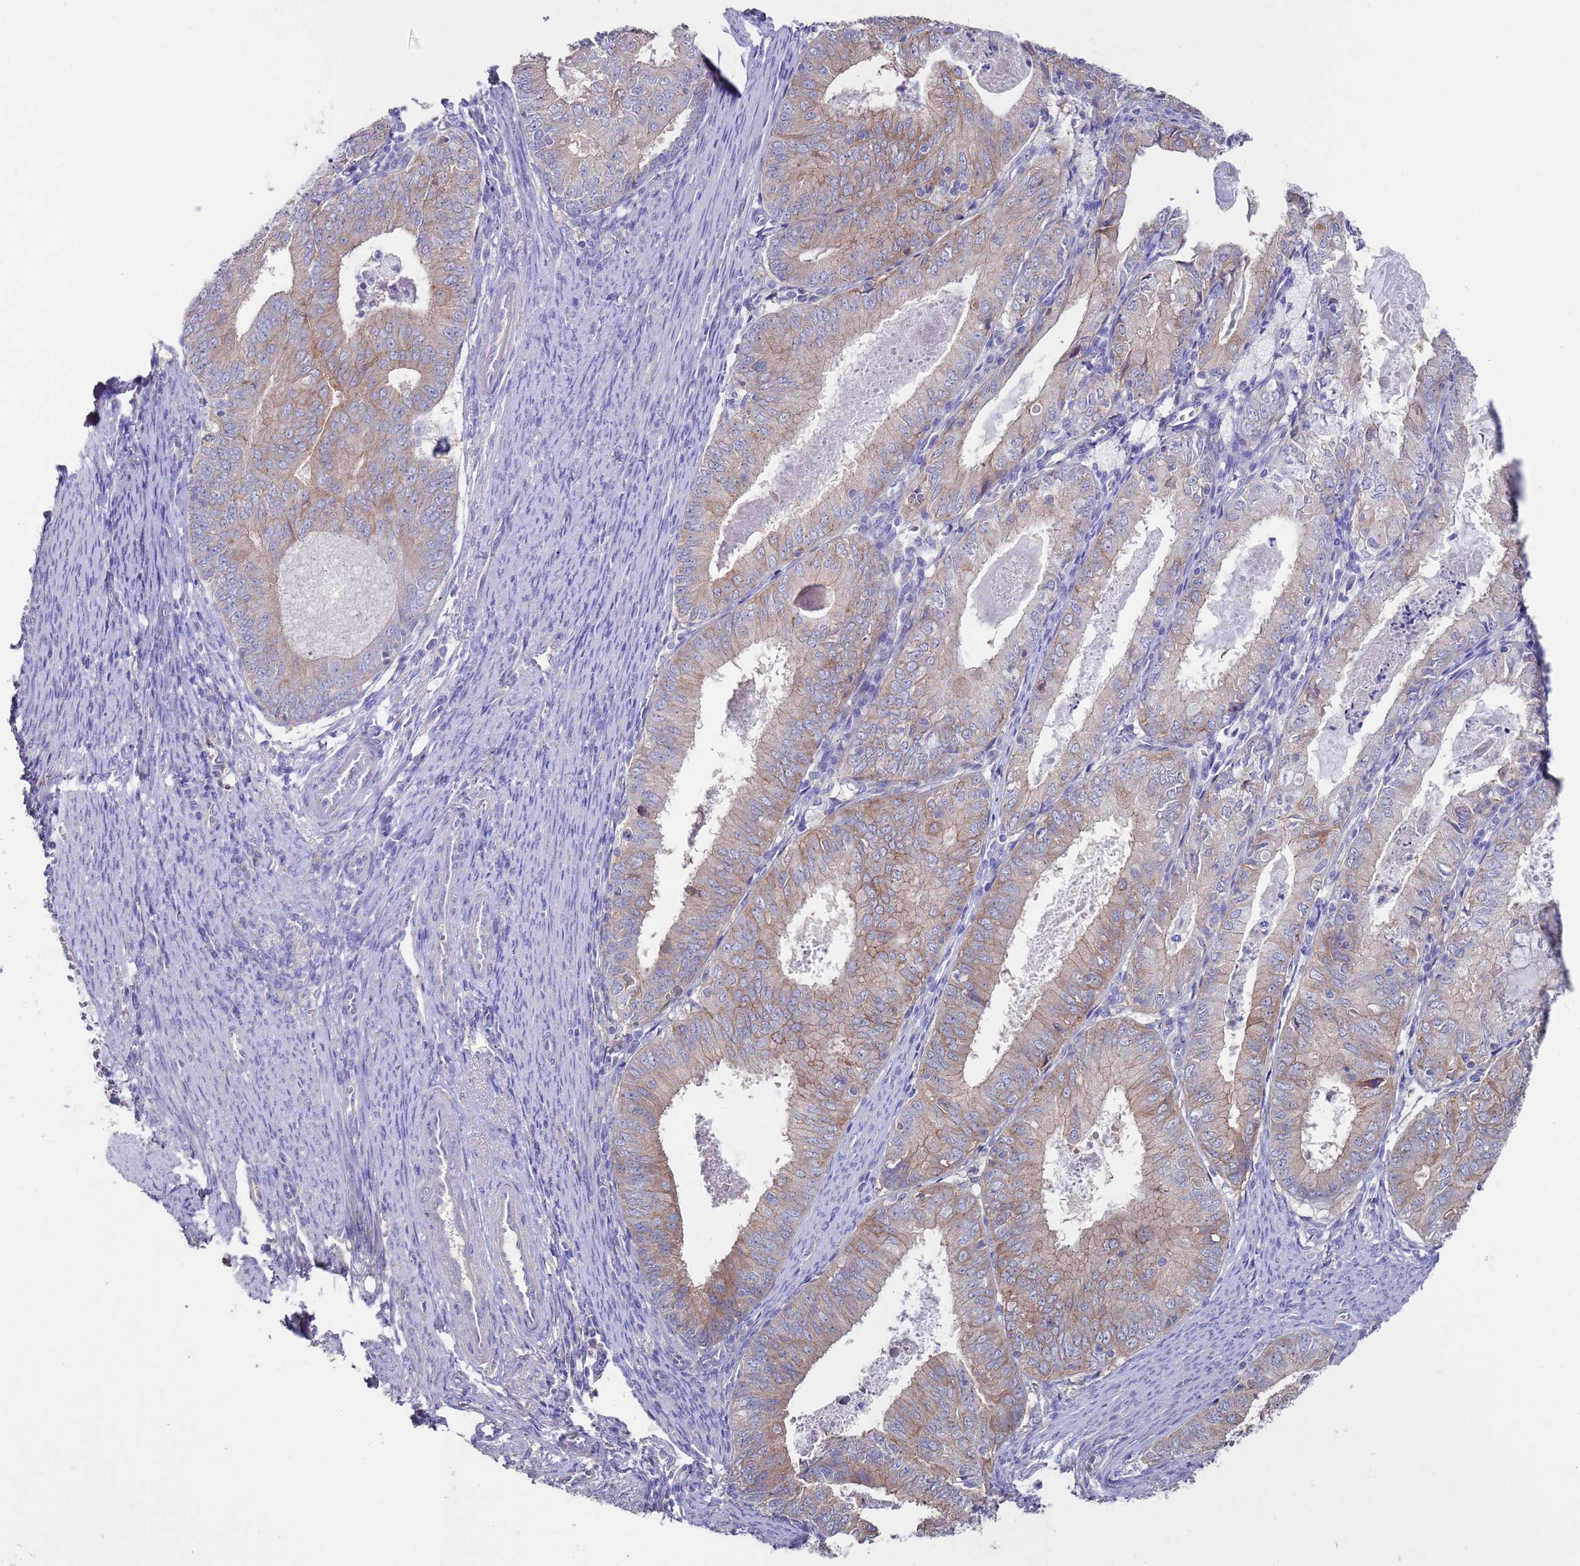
{"staining": {"intensity": "weak", "quantity": "25%-75%", "location": "cytoplasmic/membranous"}, "tissue": "endometrial cancer", "cell_type": "Tumor cells", "image_type": "cancer", "snomed": [{"axis": "morphology", "description": "Adenocarcinoma, NOS"}, {"axis": "topography", "description": "Endometrium"}], "caption": "Protein expression analysis of endometrial cancer (adenocarcinoma) demonstrates weak cytoplasmic/membranous staining in about 25%-75% of tumor cells. (DAB IHC, brown staining for protein, blue staining for nuclei).", "gene": "KRTCAP3", "patient": {"sex": "female", "age": 57}}